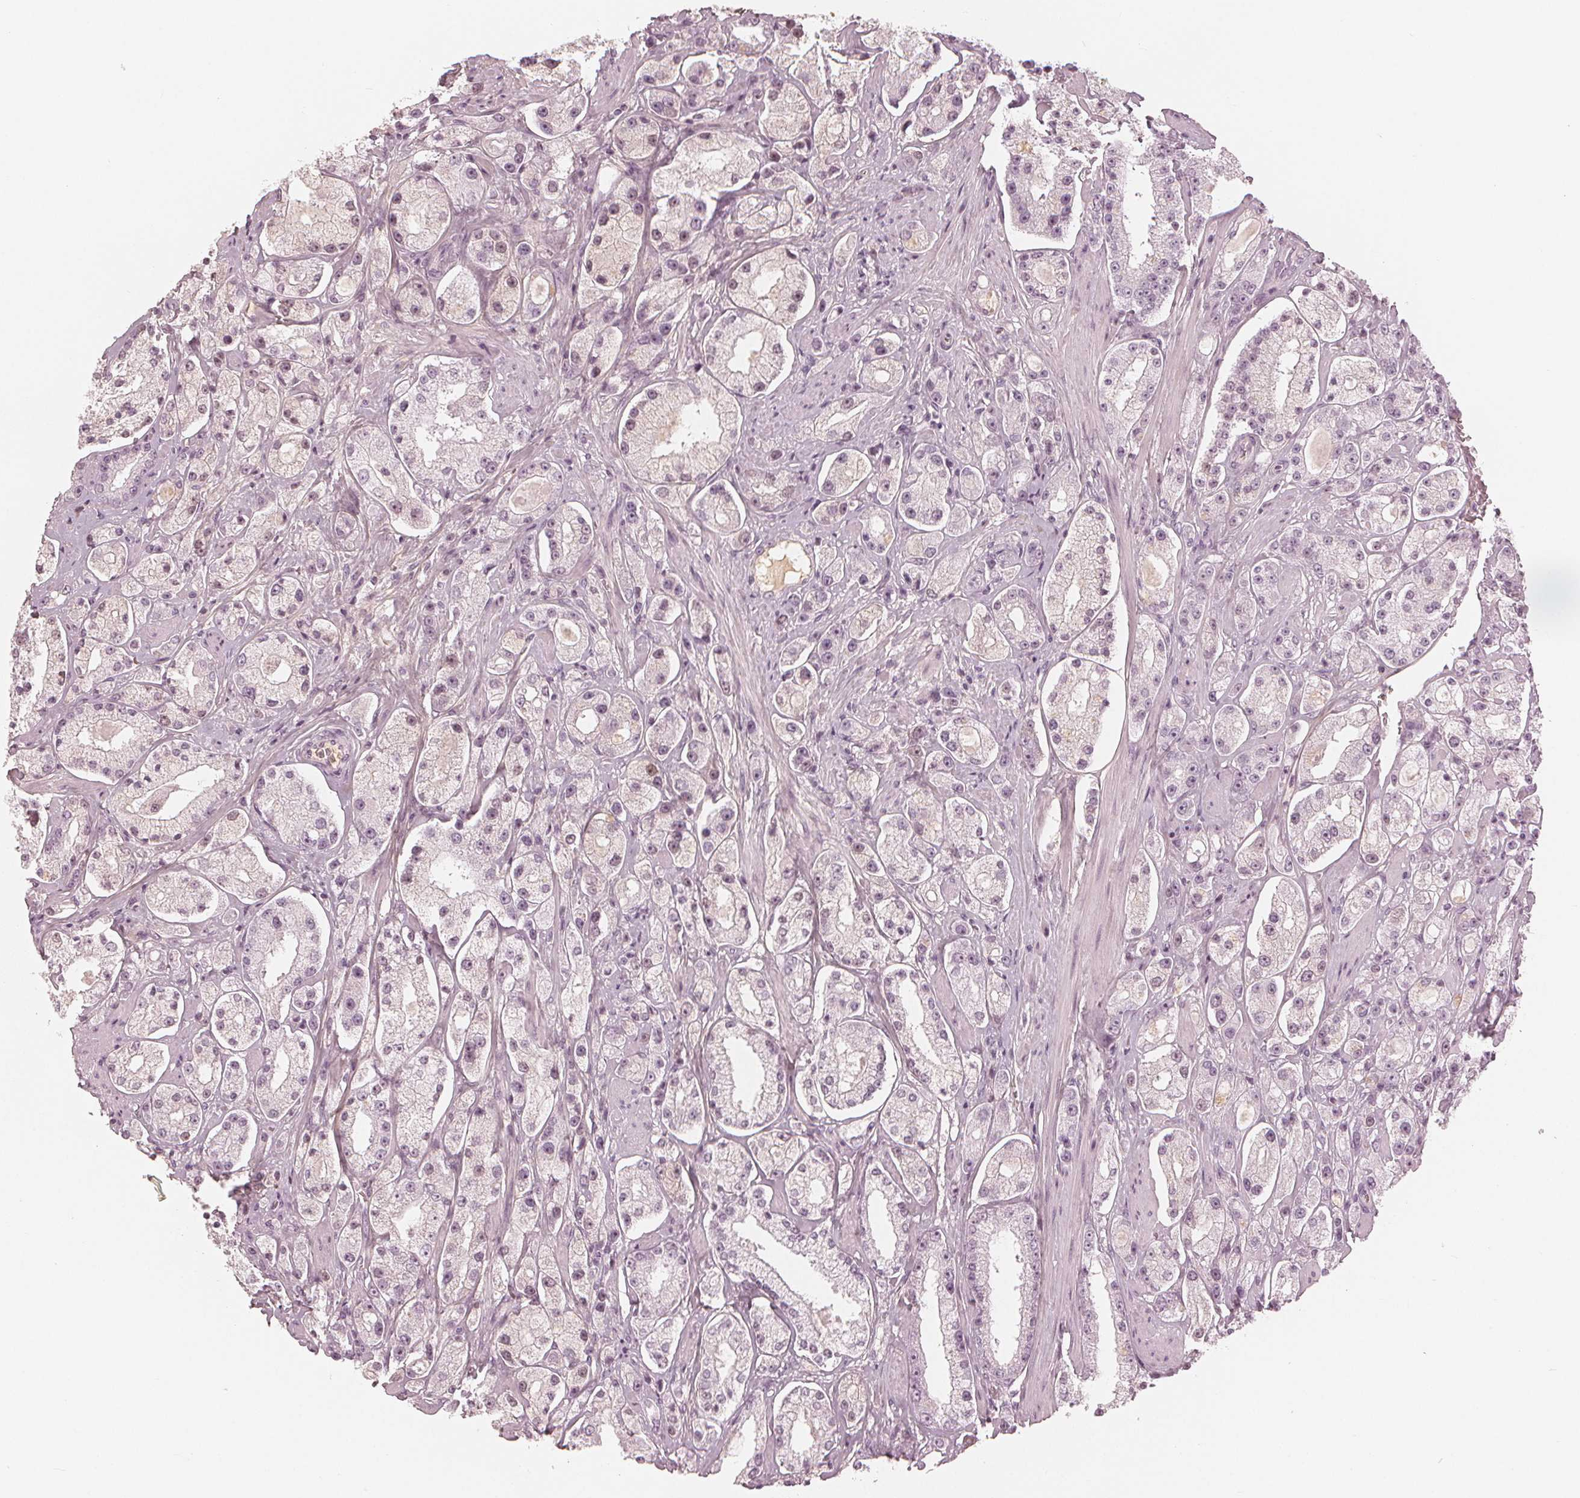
{"staining": {"intensity": "negative", "quantity": "none", "location": "none"}, "tissue": "prostate cancer", "cell_type": "Tumor cells", "image_type": "cancer", "snomed": [{"axis": "morphology", "description": "Adenocarcinoma, High grade"}, {"axis": "topography", "description": "Prostate"}], "caption": "DAB immunohistochemical staining of adenocarcinoma (high-grade) (prostate) exhibits no significant staining in tumor cells.", "gene": "PAEP", "patient": {"sex": "male", "age": 67}}